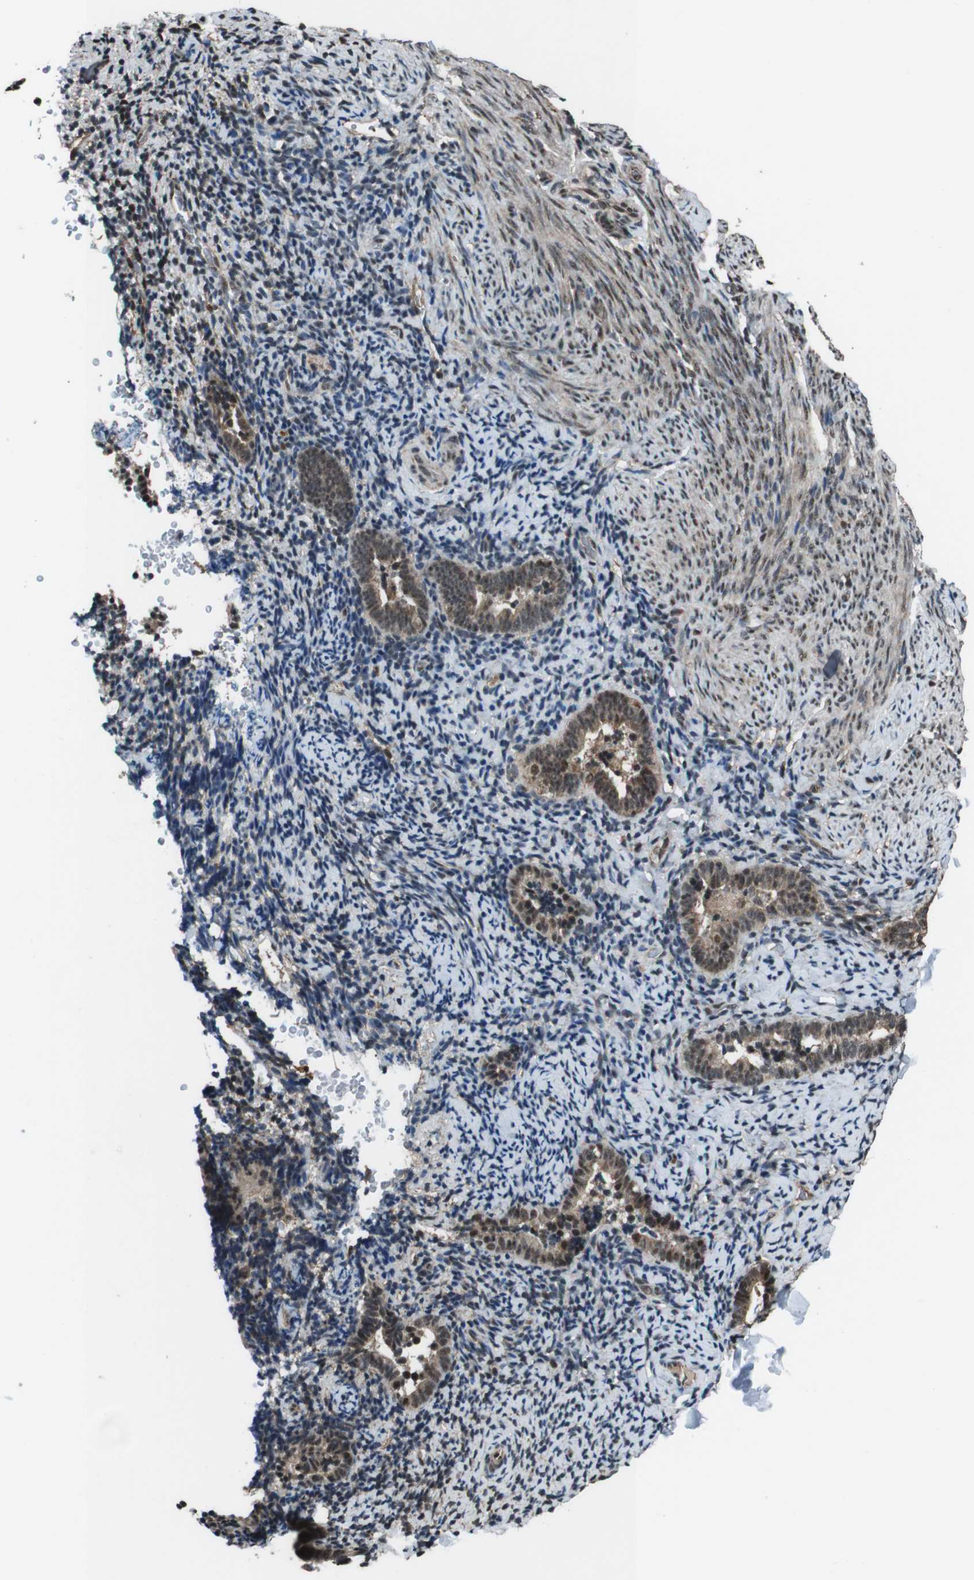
{"staining": {"intensity": "weak", "quantity": "25%-75%", "location": "nuclear"}, "tissue": "endometrium", "cell_type": "Cells in endometrial stroma", "image_type": "normal", "snomed": [{"axis": "morphology", "description": "Normal tissue, NOS"}, {"axis": "topography", "description": "Endometrium"}], "caption": "IHC (DAB) staining of normal endometrium shows weak nuclear protein positivity in approximately 25%-75% of cells in endometrial stroma.", "gene": "NR4A2", "patient": {"sex": "female", "age": 51}}